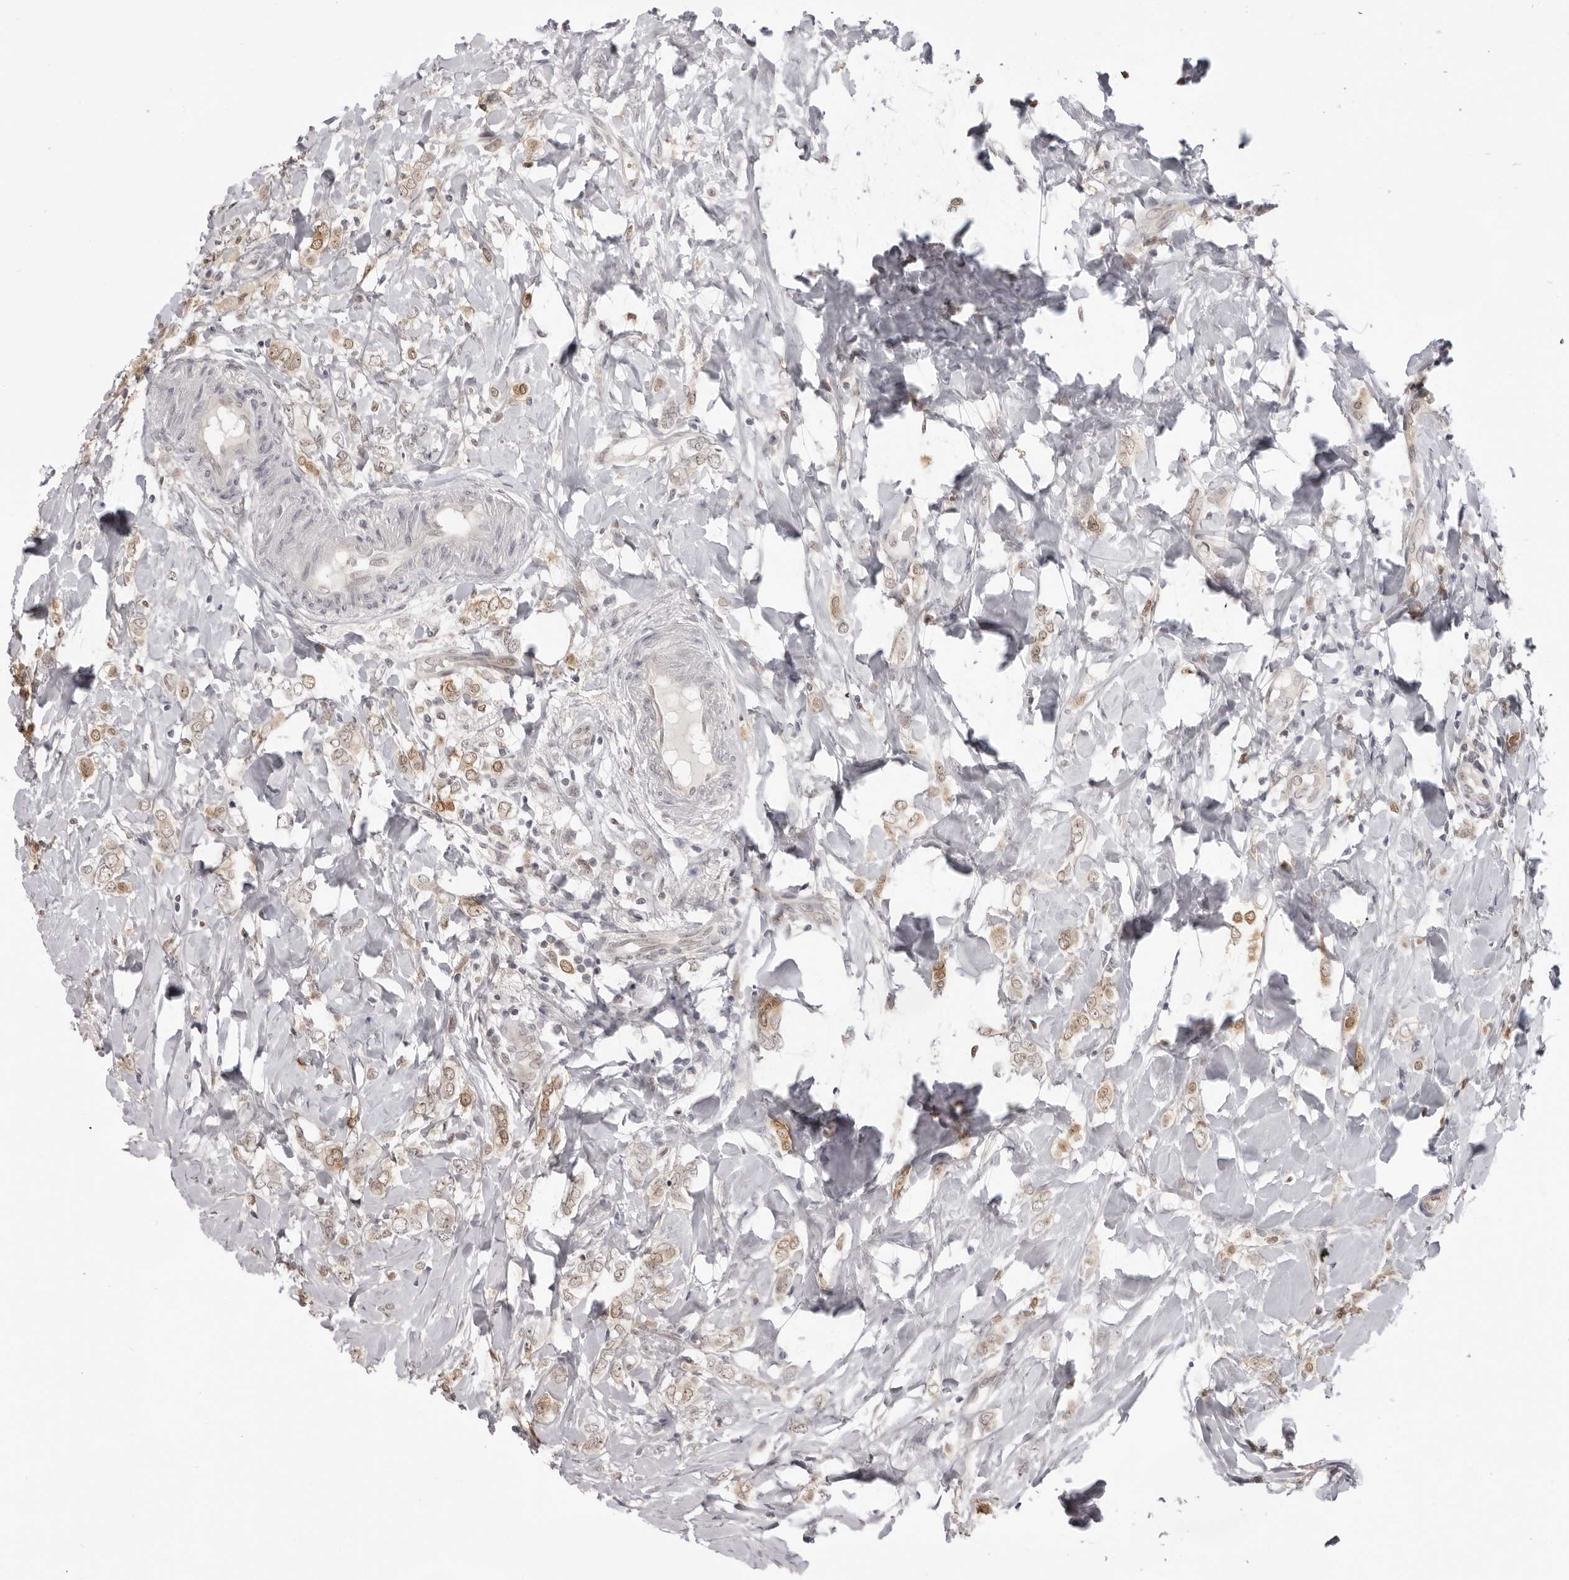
{"staining": {"intensity": "moderate", "quantity": ">75%", "location": "cytoplasmic/membranous,nuclear"}, "tissue": "breast cancer", "cell_type": "Tumor cells", "image_type": "cancer", "snomed": [{"axis": "morphology", "description": "Normal tissue, NOS"}, {"axis": "morphology", "description": "Lobular carcinoma"}, {"axis": "topography", "description": "Breast"}], "caption": "IHC micrograph of neoplastic tissue: breast cancer (lobular carcinoma) stained using immunohistochemistry exhibits medium levels of moderate protein expression localized specifically in the cytoplasmic/membranous and nuclear of tumor cells, appearing as a cytoplasmic/membranous and nuclear brown color.", "gene": "SRGAP2", "patient": {"sex": "female", "age": 47}}